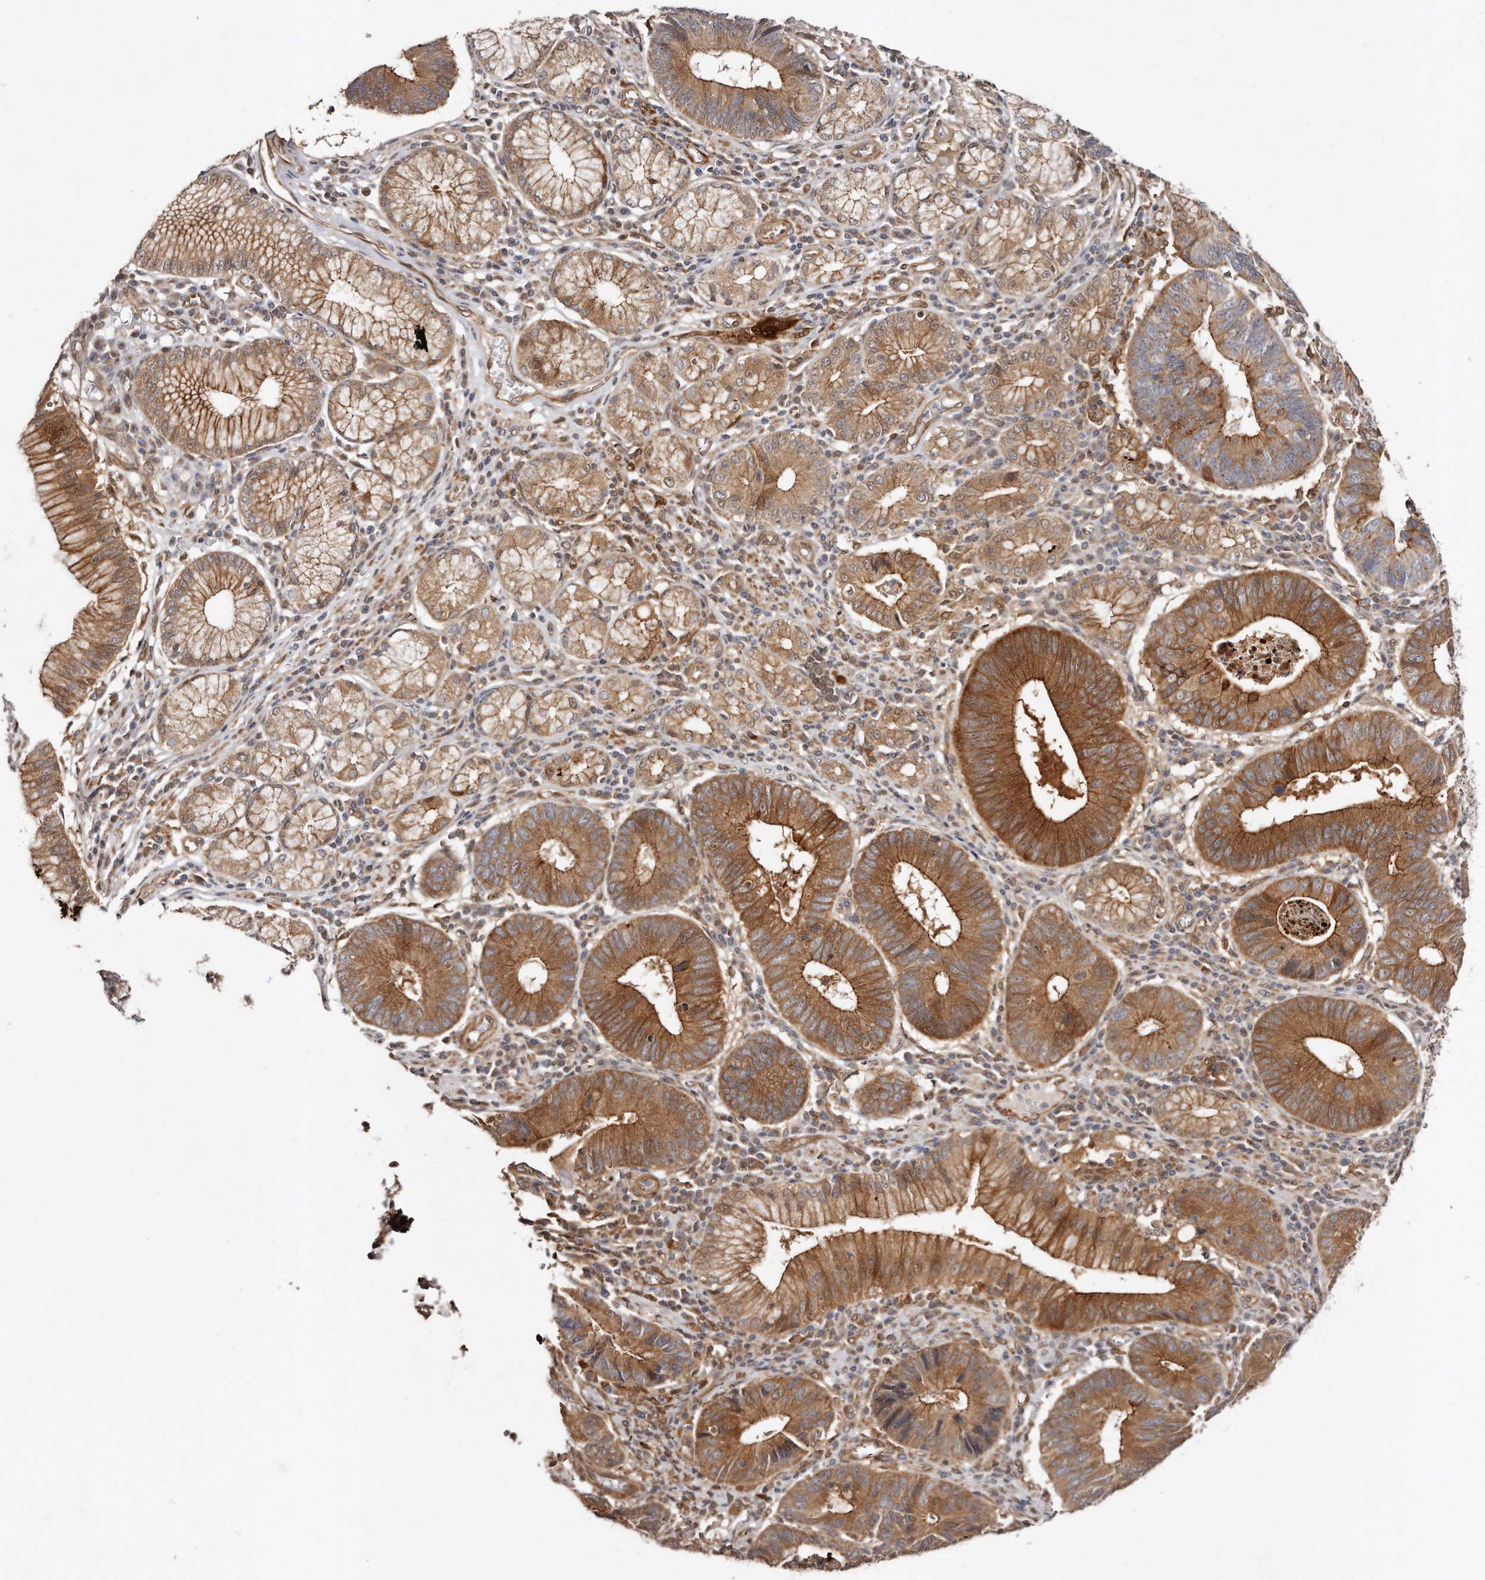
{"staining": {"intensity": "moderate", "quantity": ">75%", "location": "cytoplasmic/membranous"}, "tissue": "stomach cancer", "cell_type": "Tumor cells", "image_type": "cancer", "snomed": [{"axis": "morphology", "description": "Adenocarcinoma, NOS"}, {"axis": "topography", "description": "Stomach"}], "caption": "Tumor cells display medium levels of moderate cytoplasmic/membranous positivity in about >75% of cells in stomach adenocarcinoma.", "gene": "GBP4", "patient": {"sex": "male", "age": 59}}